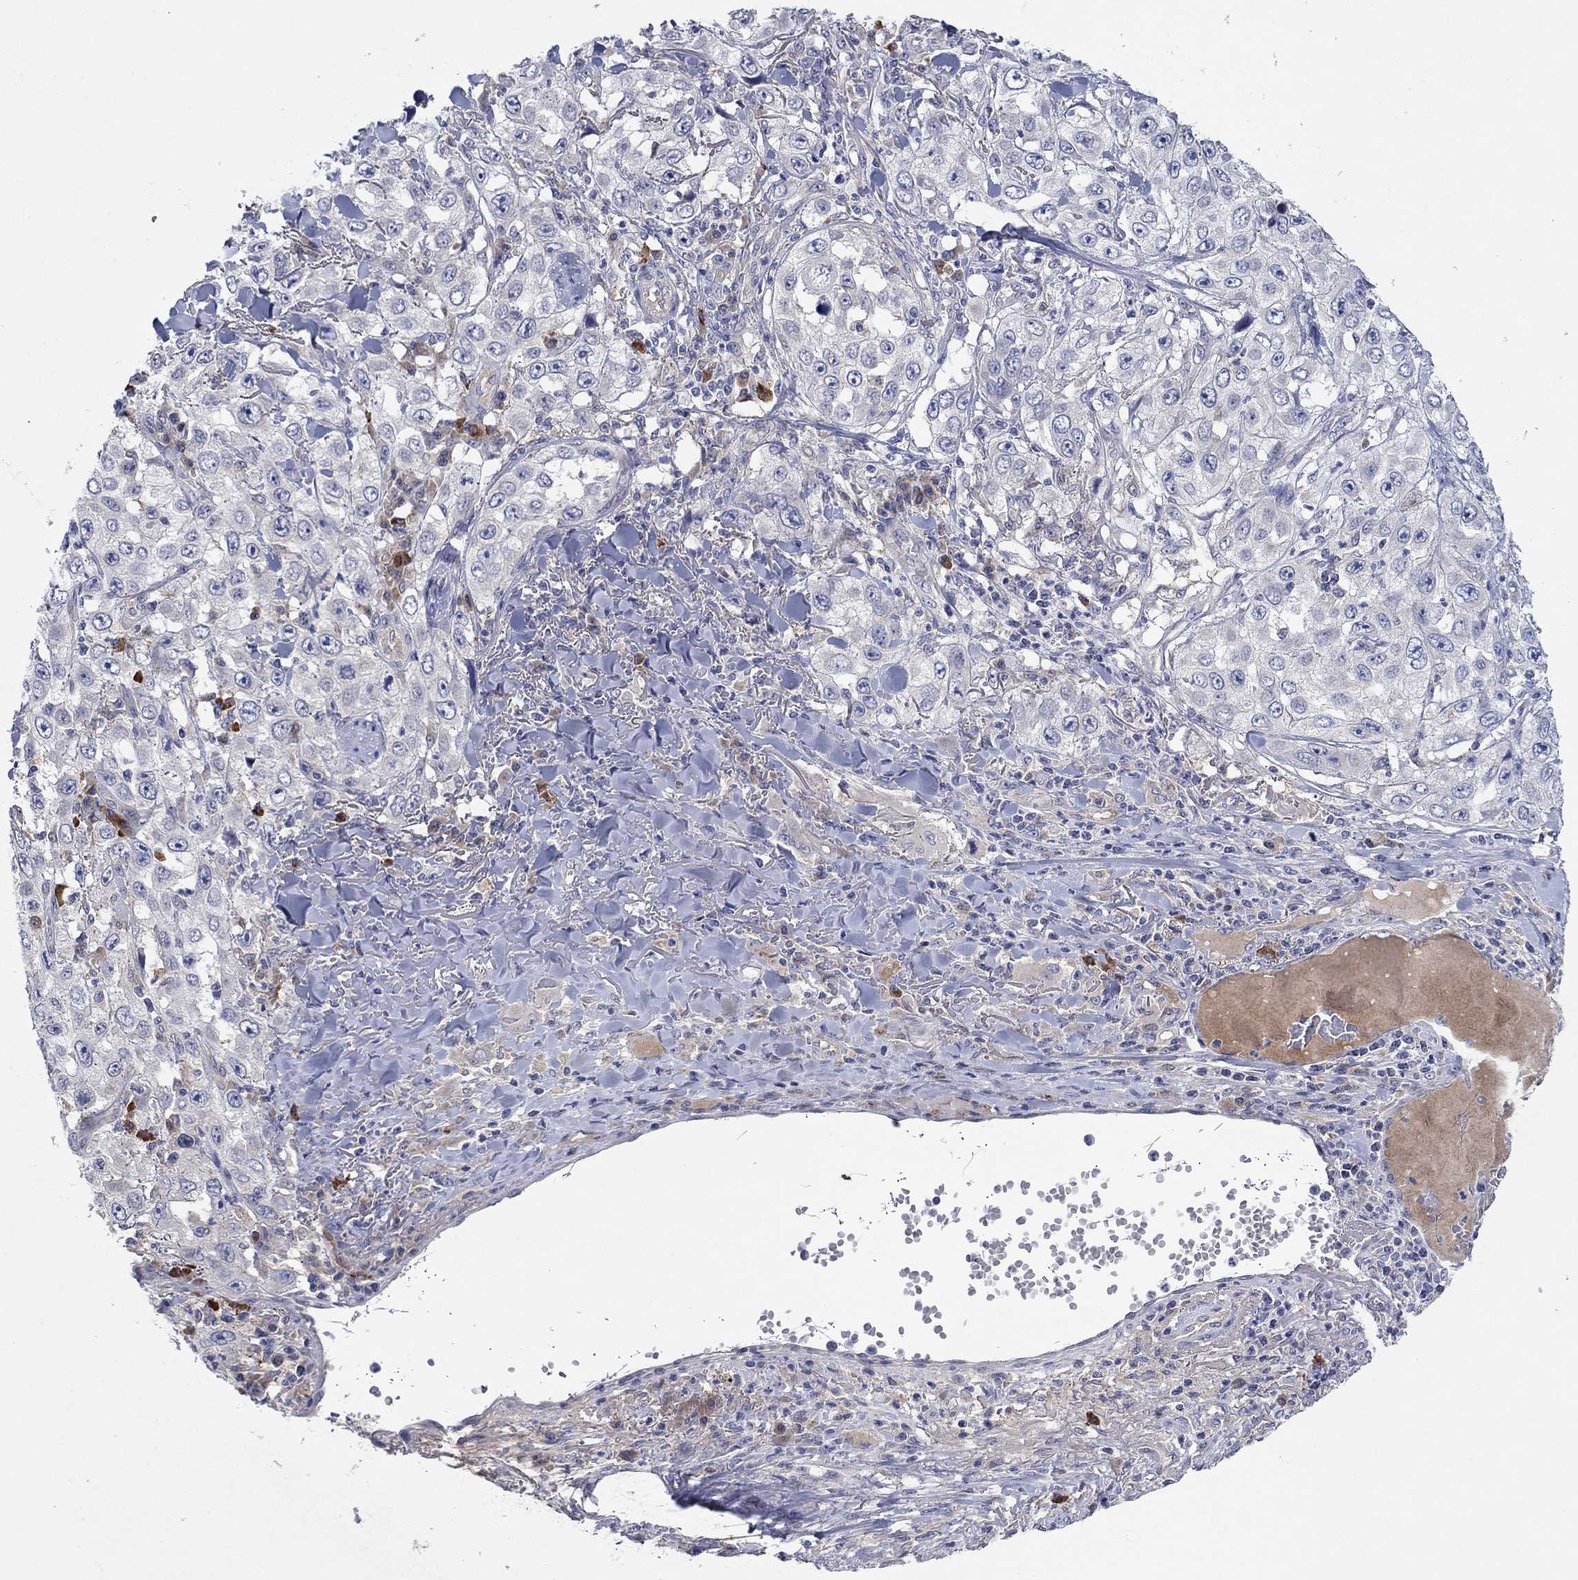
{"staining": {"intensity": "negative", "quantity": "none", "location": "none"}, "tissue": "skin cancer", "cell_type": "Tumor cells", "image_type": "cancer", "snomed": [{"axis": "morphology", "description": "Squamous cell carcinoma, NOS"}, {"axis": "topography", "description": "Skin"}], "caption": "DAB (3,3'-diaminobenzidine) immunohistochemical staining of skin cancer (squamous cell carcinoma) exhibits no significant expression in tumor cells.", "gene": "PLCL2", "patient": {"sex": "male", "age": 82}}